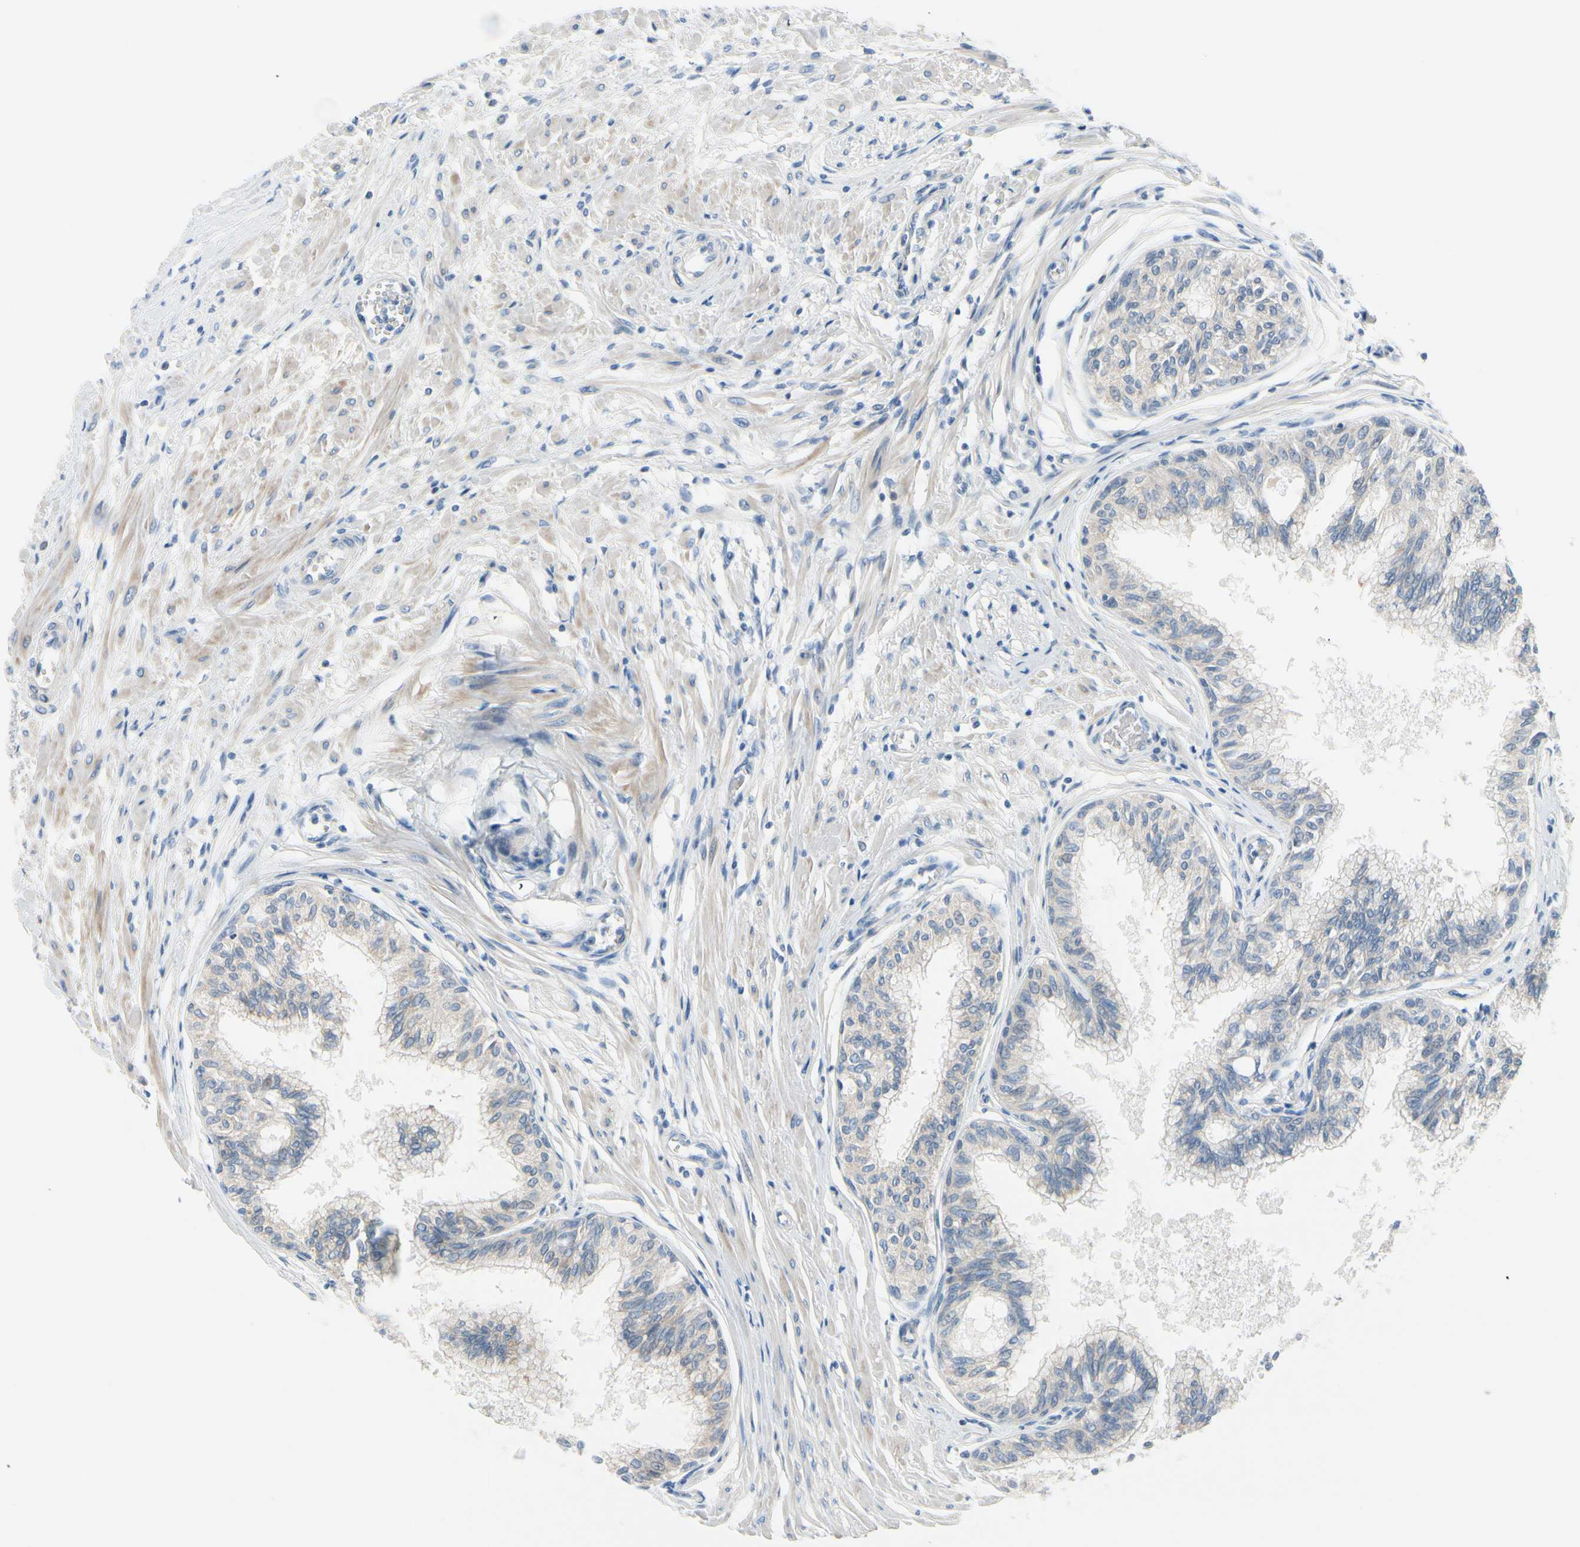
{"staining": {"intensity": "weak", "quantity": "25%-75%", "location": "cytoplasmic/membranous"}, "tissue": "prostate", "cell_type": "Glandular cells", "image_type": "normal", "snomed": [{"axis": "morphology", "description": "Normal tissue, NOS"}, {"axis": "topography", "description": "Prostate"}, {"axis": "topography", "description": "Seminal veicle"}], "caption": "A histopathology image of human prostate stained for a protein displays weak cytoplasmic/membranous brown staining in glandular cells. Ihc stains the protein of interest in brown and the nuclei are stained blue.", "gene": "FCER2", "patient": {"sex": "male", "age": 60}}